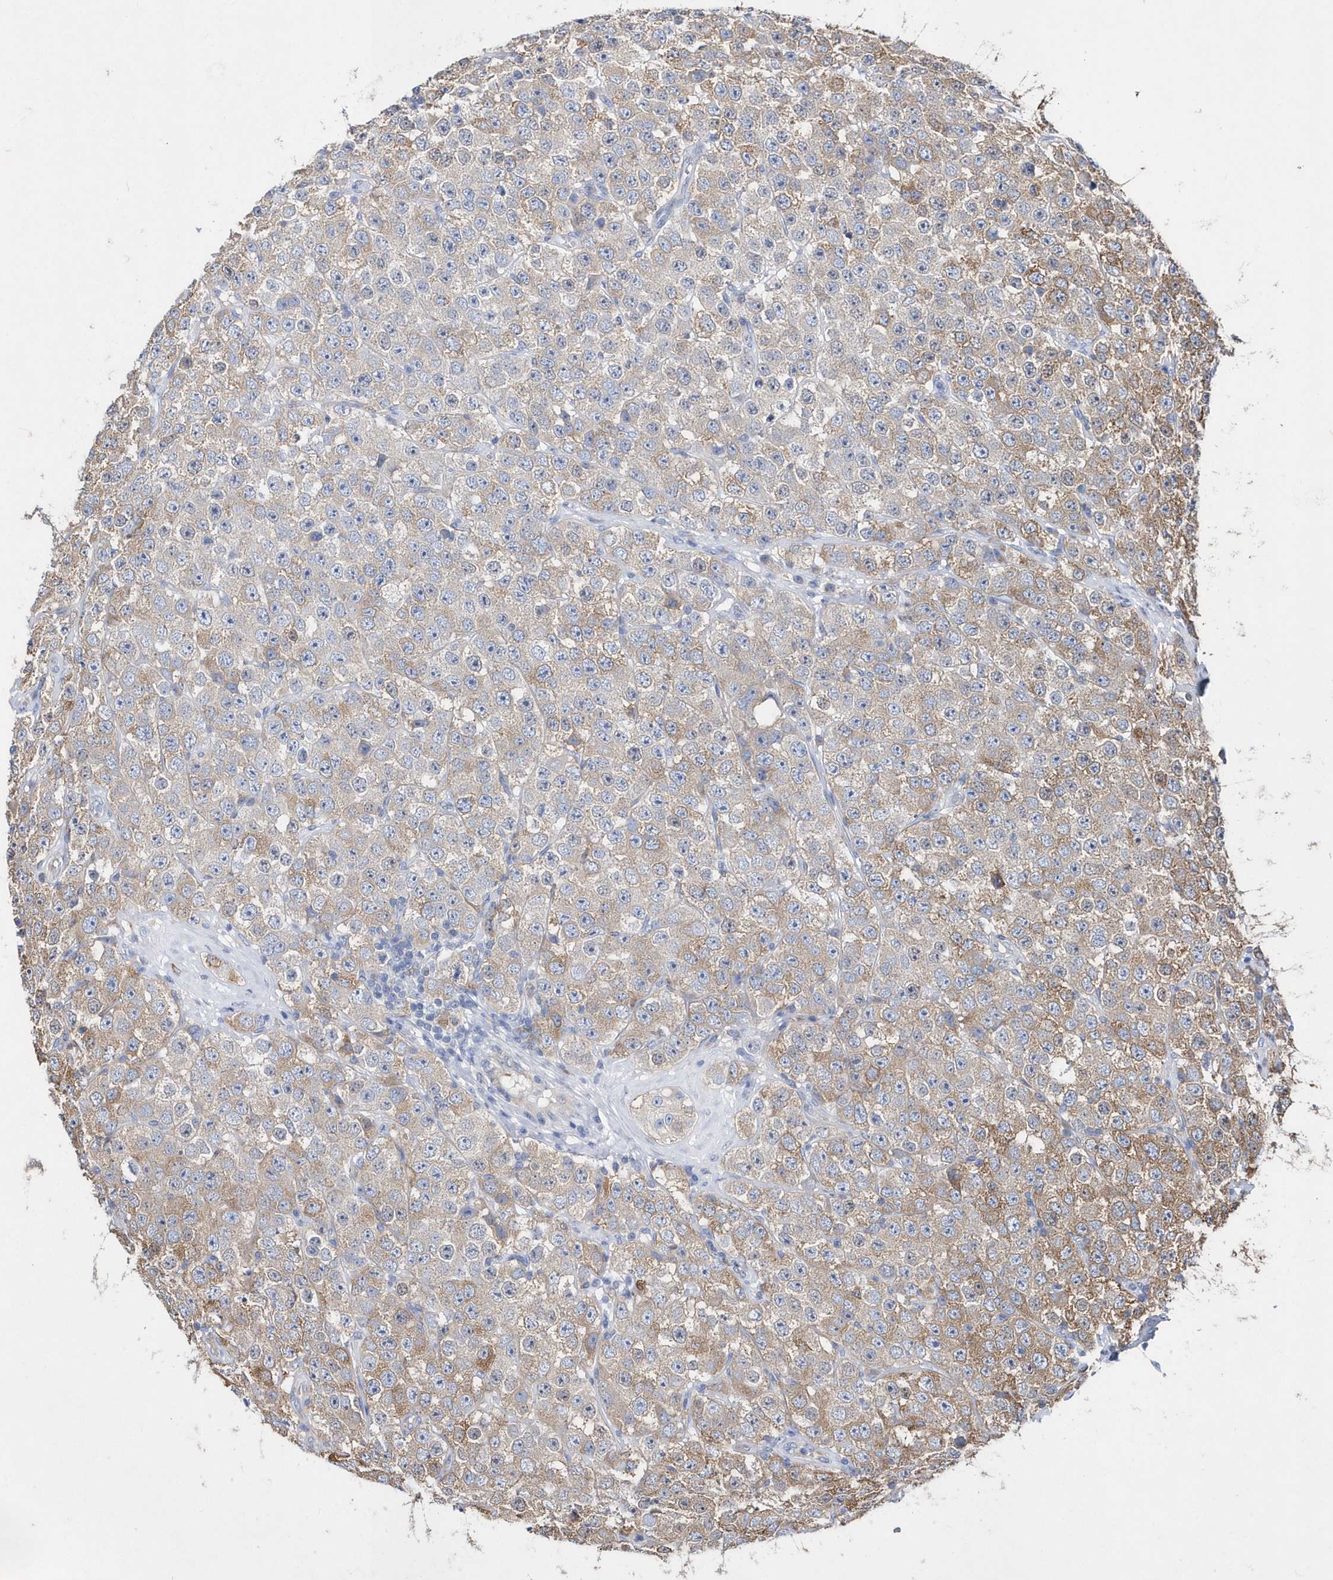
{"staining": {"intensity": "moderate", "quantity": ">75%", "location": "cytoplasmic/membranous"}, "tissue": "testis cancer", "cell_type": "Tumor cells", "image_type": "cancer", "snomed": [{"axis": "morphology", "description": "Seminoma, NOS"}, {"axis": "topography", "description": "Testis"}], "caption": "Tumor cells demonstrate medium levels of moderate cytoplasmic/membranous positivity in approximately >75% of cells in testis cancer (seminoma). Nuclei are stained in blue.", "gene": "JKAMP", "patient": {"sex": "male", "age": 28}}